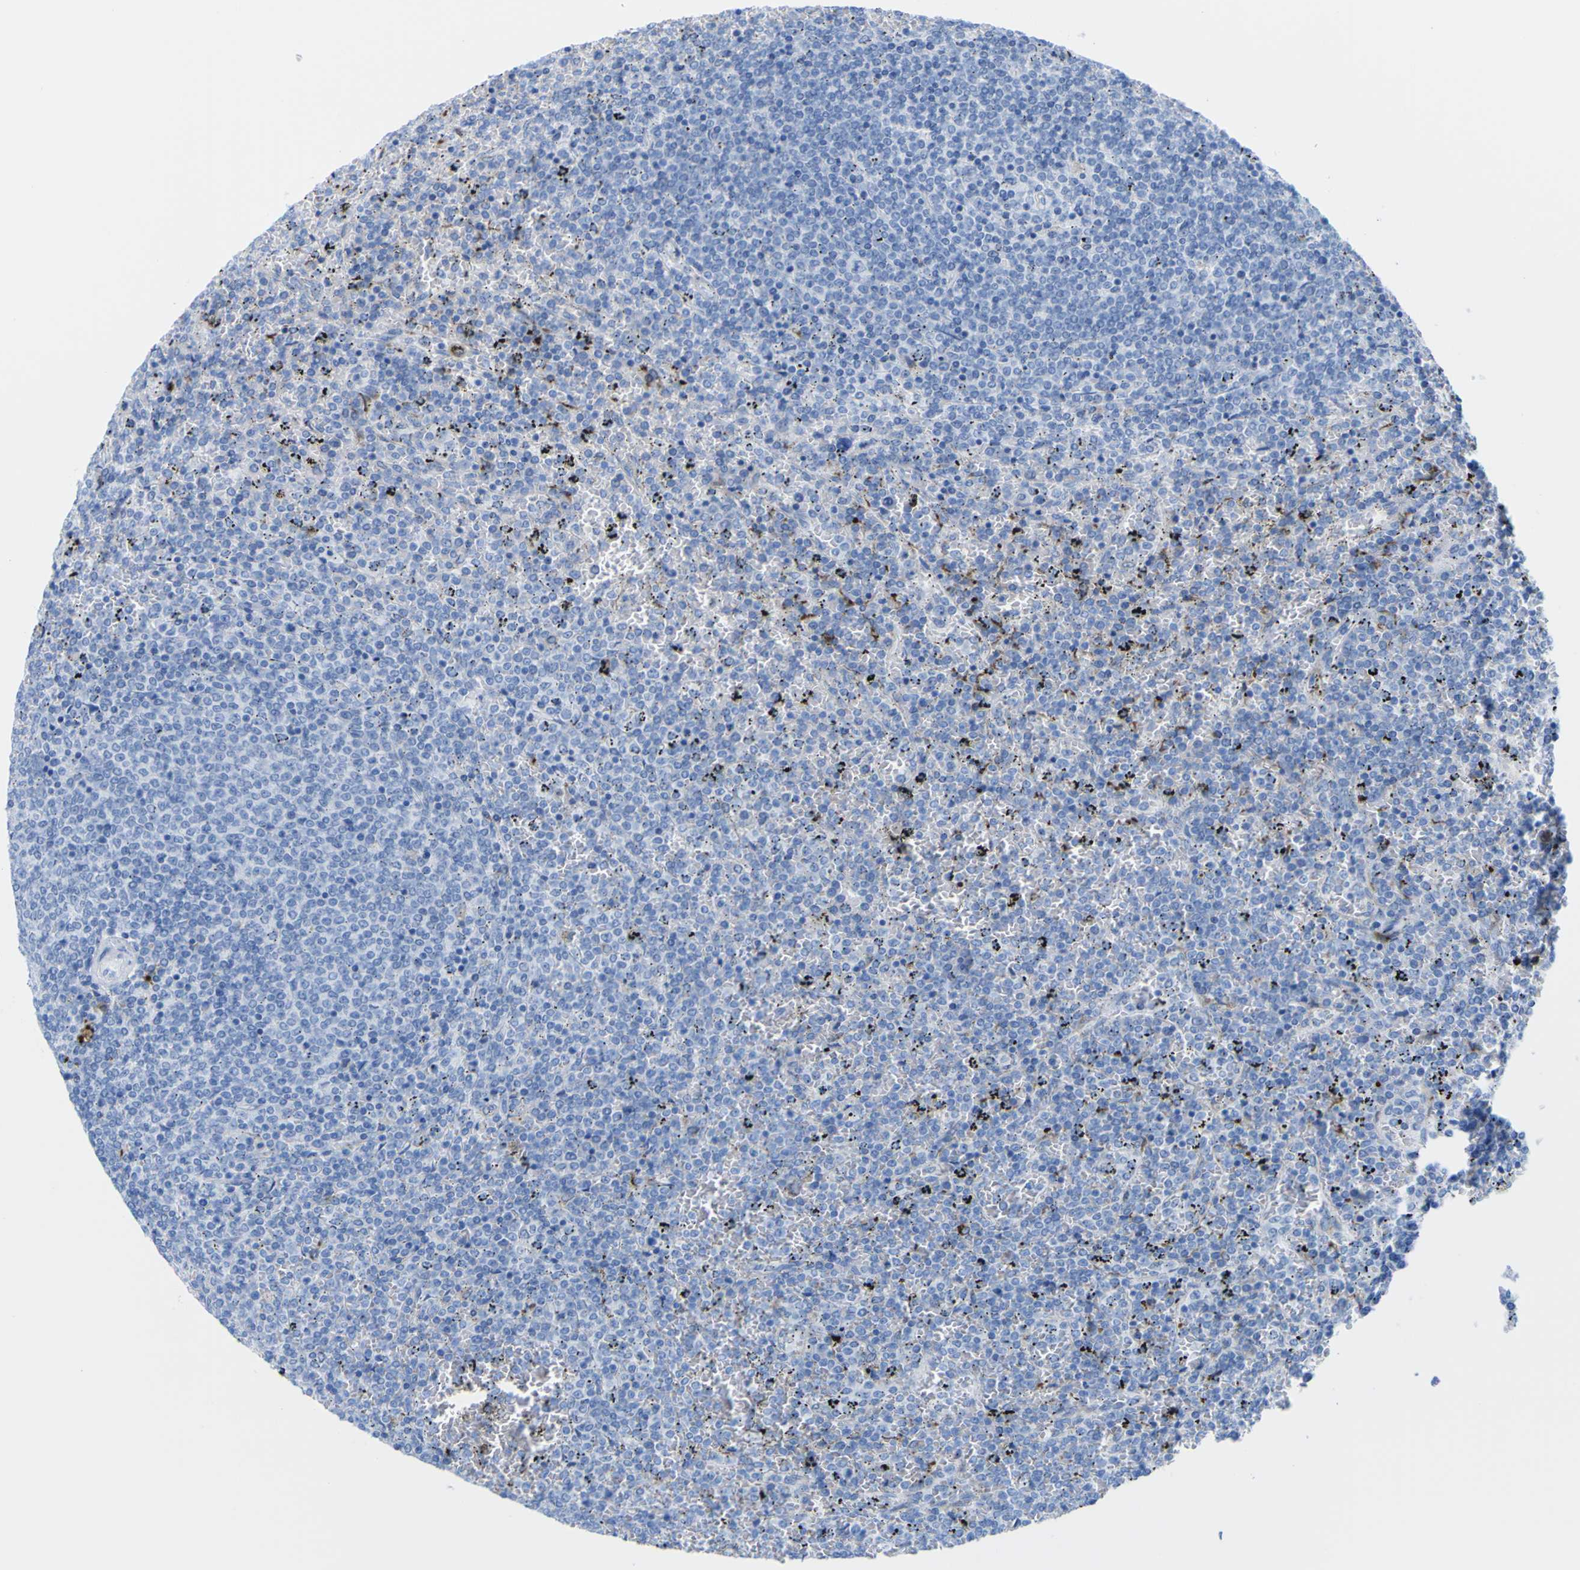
{"staining": {"intensity": "negative", "quantity": "none", "location": "none"}, "tissue": "lymphoma", "cell_type": "Tumor cells", "image_type": "cancer", "snomed": [{"axis": "morphology", "description": "Malignant lymphoma, non-Hodgkin's type, Low grade"}, {"axis": "topography", "description": "Spleen"}], "caption": "Immunohistochemistry (IHC) of human lymphoma exhibits no expression in tumor cells.", "gene": "PLD3", "patient": {"sex": "female", "age": 77}}